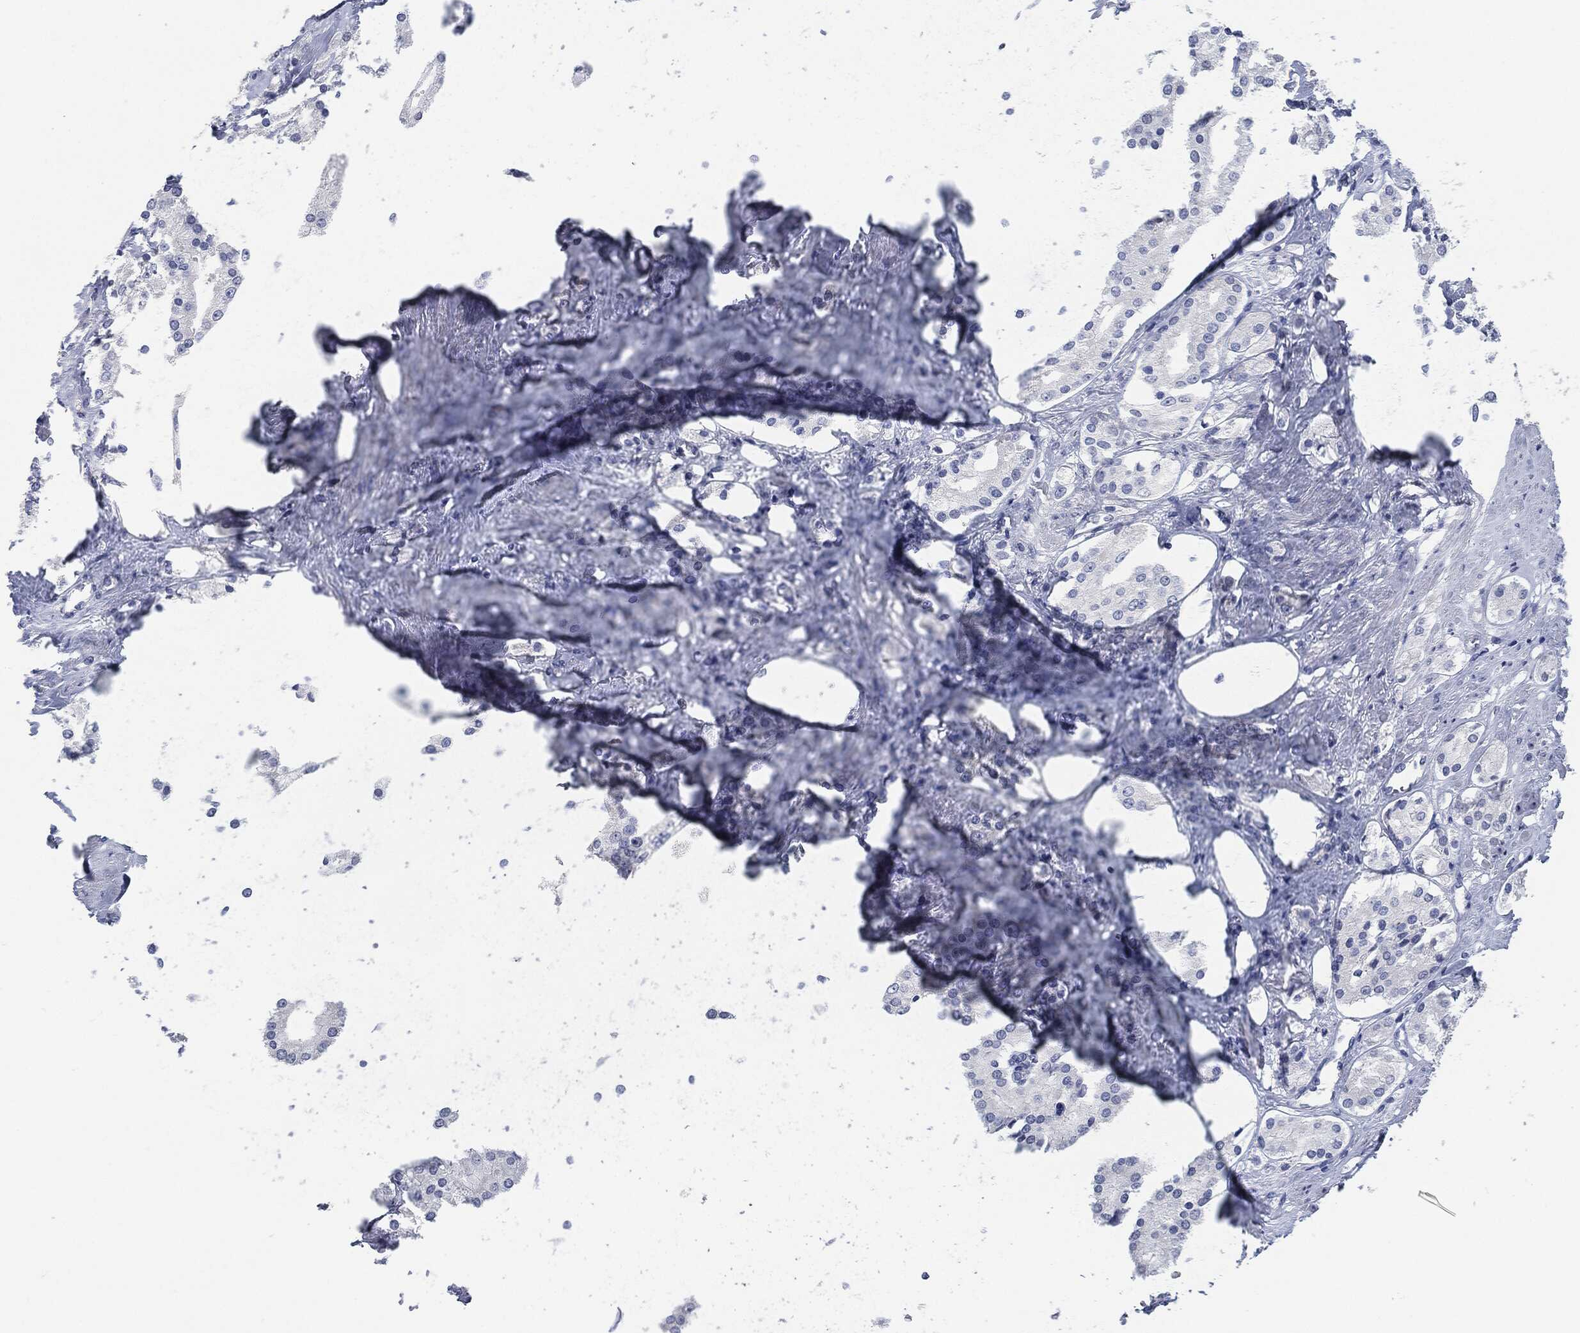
{"staining": {"intensity": "negative", "quantity": "none", "location": "none"}, "tissue": "prostate cancer", "cell_type": "Tumor cells", "image_type": "cancer", "snomed": [{"axis": "morphology", "description": "Adenocarcinoma, NOS"}, {"axis": "topography", "description": "Prostate and seminal vesicle, NOS"}, {"axis": "topography", "description": "Prostate"}], "caption": "A high-resolution photomicrograph shows IHC staining of prostate cancer (adenocarcinoma), which displays no significant positivity in tumor cells.", "gene": "SIGLEC9", "patient": {"sex": "male", "age": 67}}